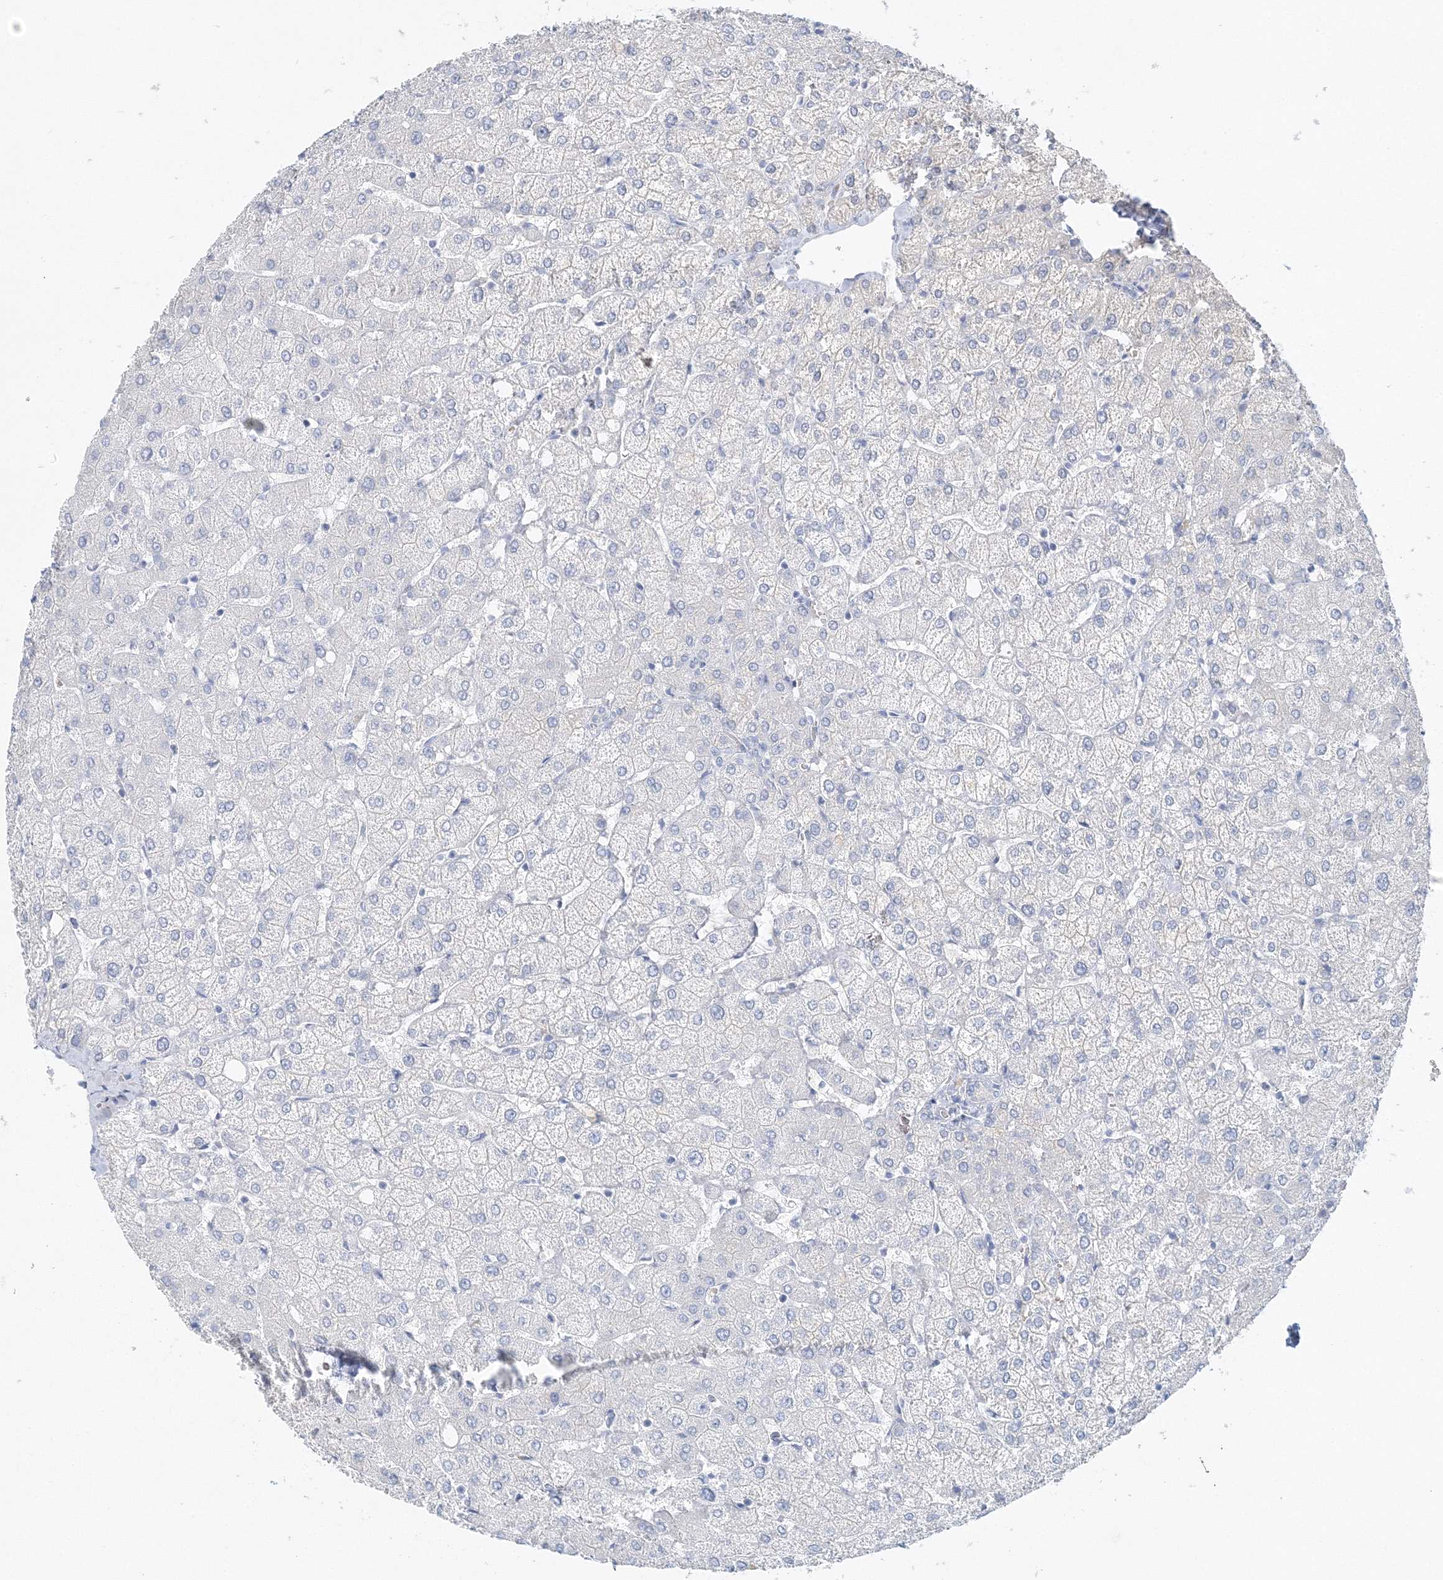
{"staining": {"intensity": "negative", "quantity": "none", "location": "none"}, "tissue": "liver", "cell_type": "Cholangiocytes", "image_type": "normal", "snomed": [{"axis": "morphology", "description": "Normal tissue, NOS"}, {"axis": "topography", "description": "Liver"}], "caption": "Histopathology image shows no significant protein staining in cholangiocytes of normal liver.", "gene": "VILL", "patient": {"sex": "female", "age": 54}}